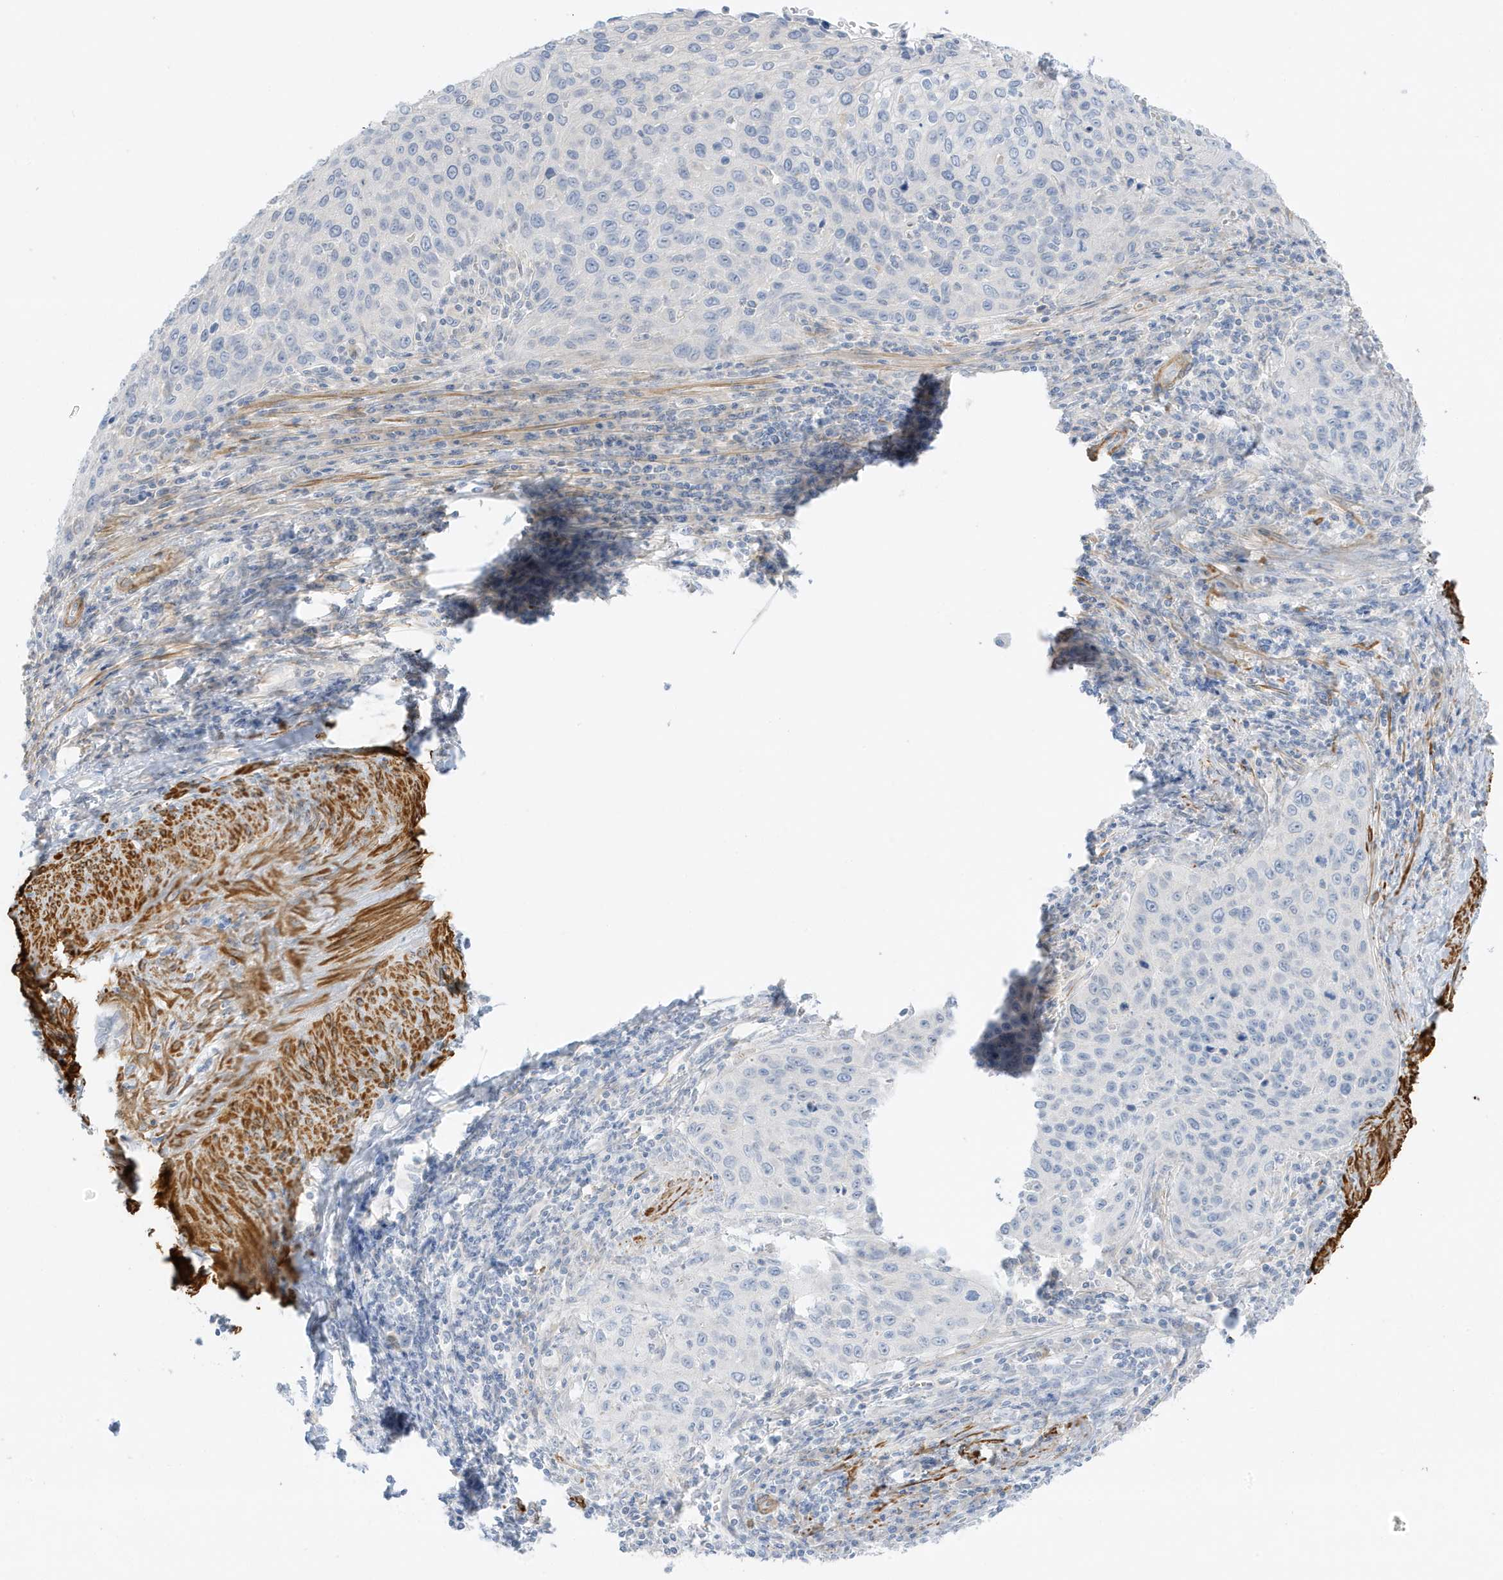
{"staining": {"intensity": "negative", "quantity": "none", "location": "none"}, "tissue": "cervical cancer", "cell_type": "Tumor cells", "image_type": "cancer", "snomed": [{"axis": "morphology", "description": "Squamous cell carcinoma, NOS"}, {"axis": "topography", "description": "Cervix"}], "caption": "IHC of cervical squamous cell carcinoma shows no positivity in tumor cells.", "gene": "SLC22A13", "patient": {"sex": "female", "age": 32}}